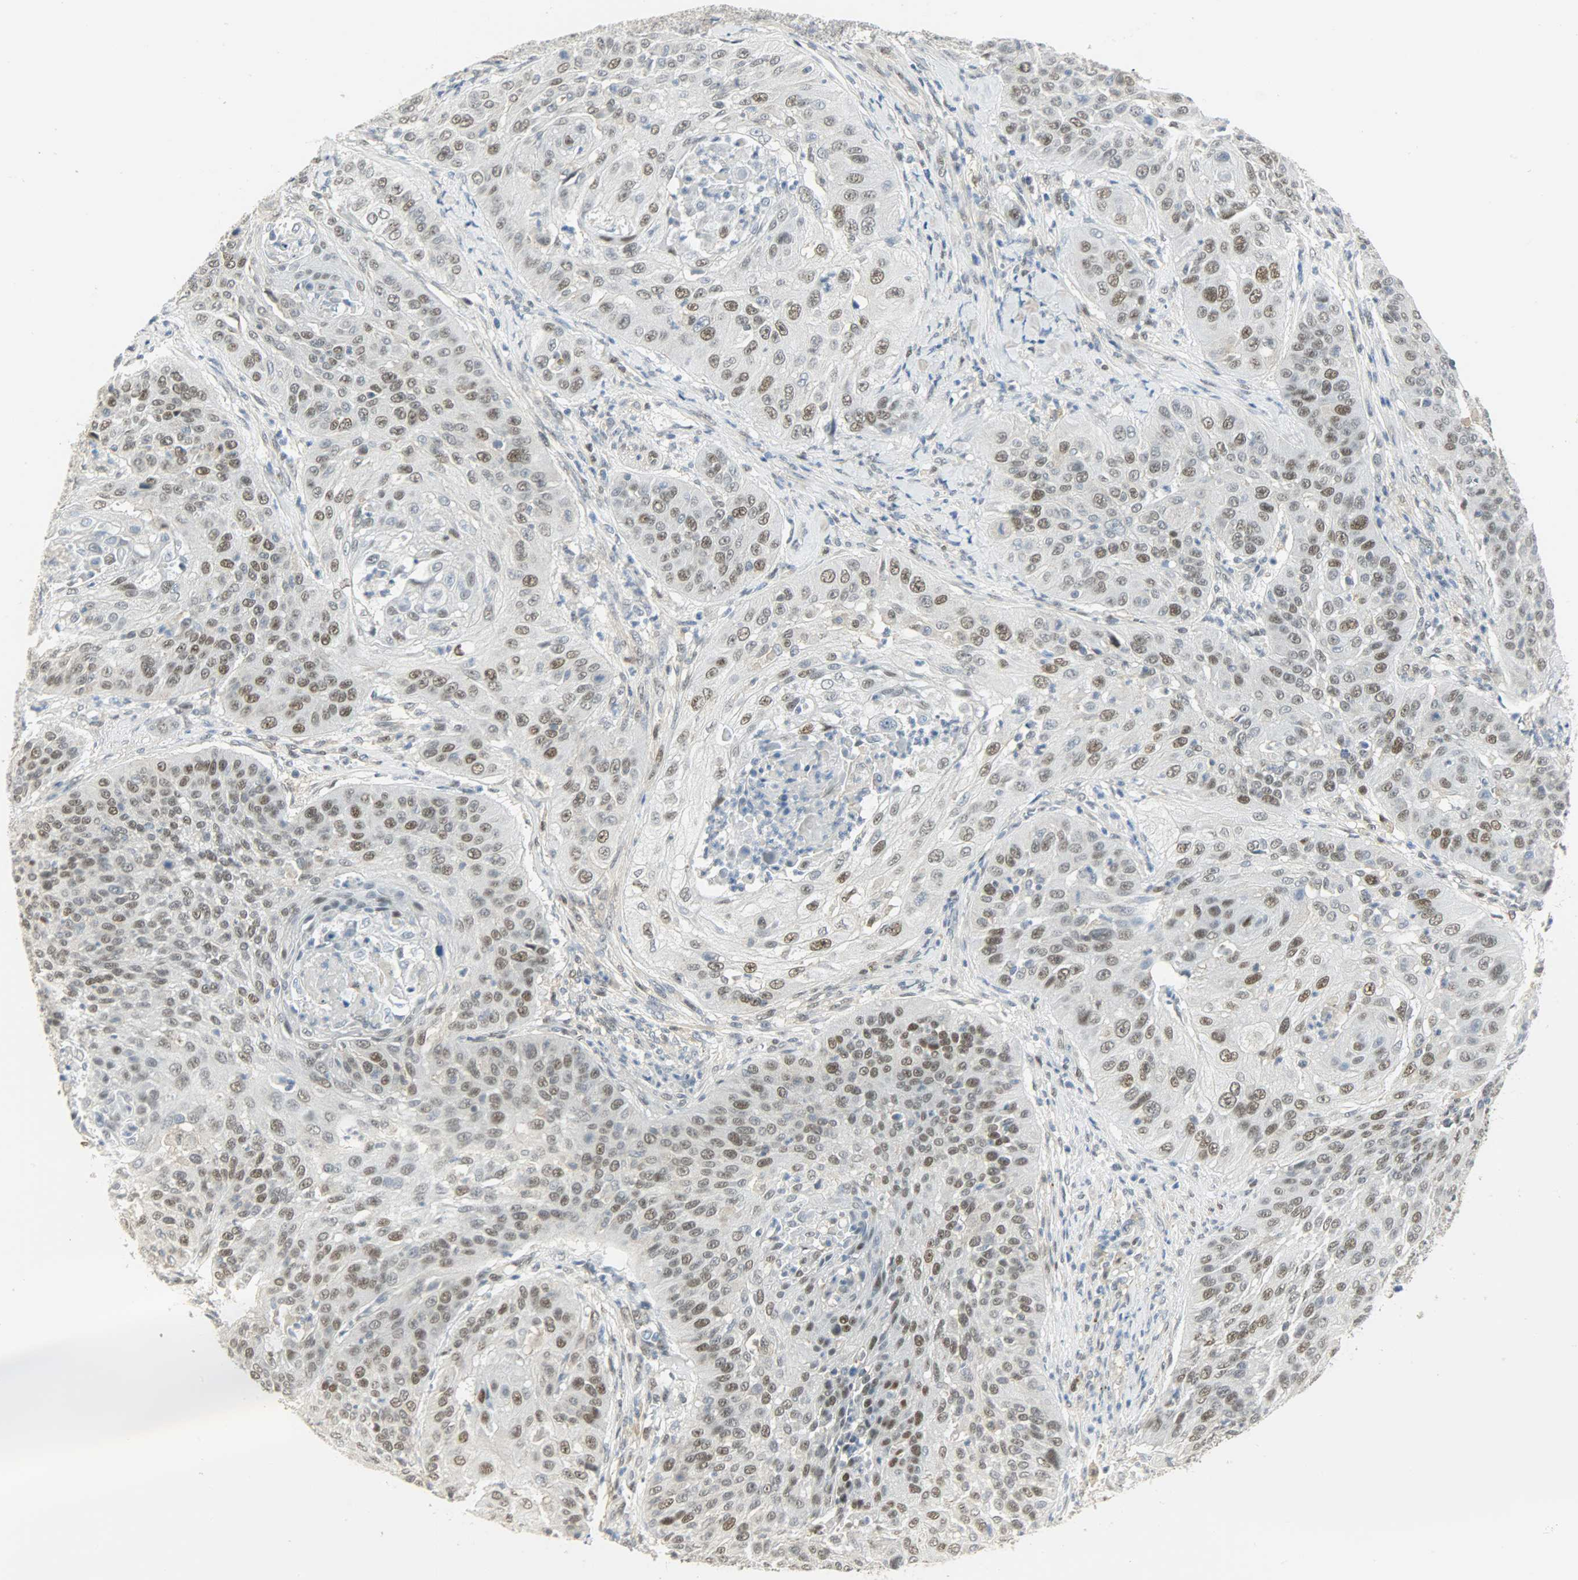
{"staining": {"intensity": "moderate", "quantity": "25%-75%", "location": "nuclear"}, "tissue": "cervical cancer", "cell_type": "Tumor cells", "image_type": "cancer", "snomed": [{"axis": "morphology", "description": "Squamous cell carcinoma, NOS"}, {"axis": "topography", "description": "Cervix"}], "caption": "Tumor cells show medium levels of moderate nuclear positivity in approximately 25%-75% of cells in cervical squamous cell carcinoma.", "gene": "NPEPL1", "patient": {"sex": "female", "age": 64}}